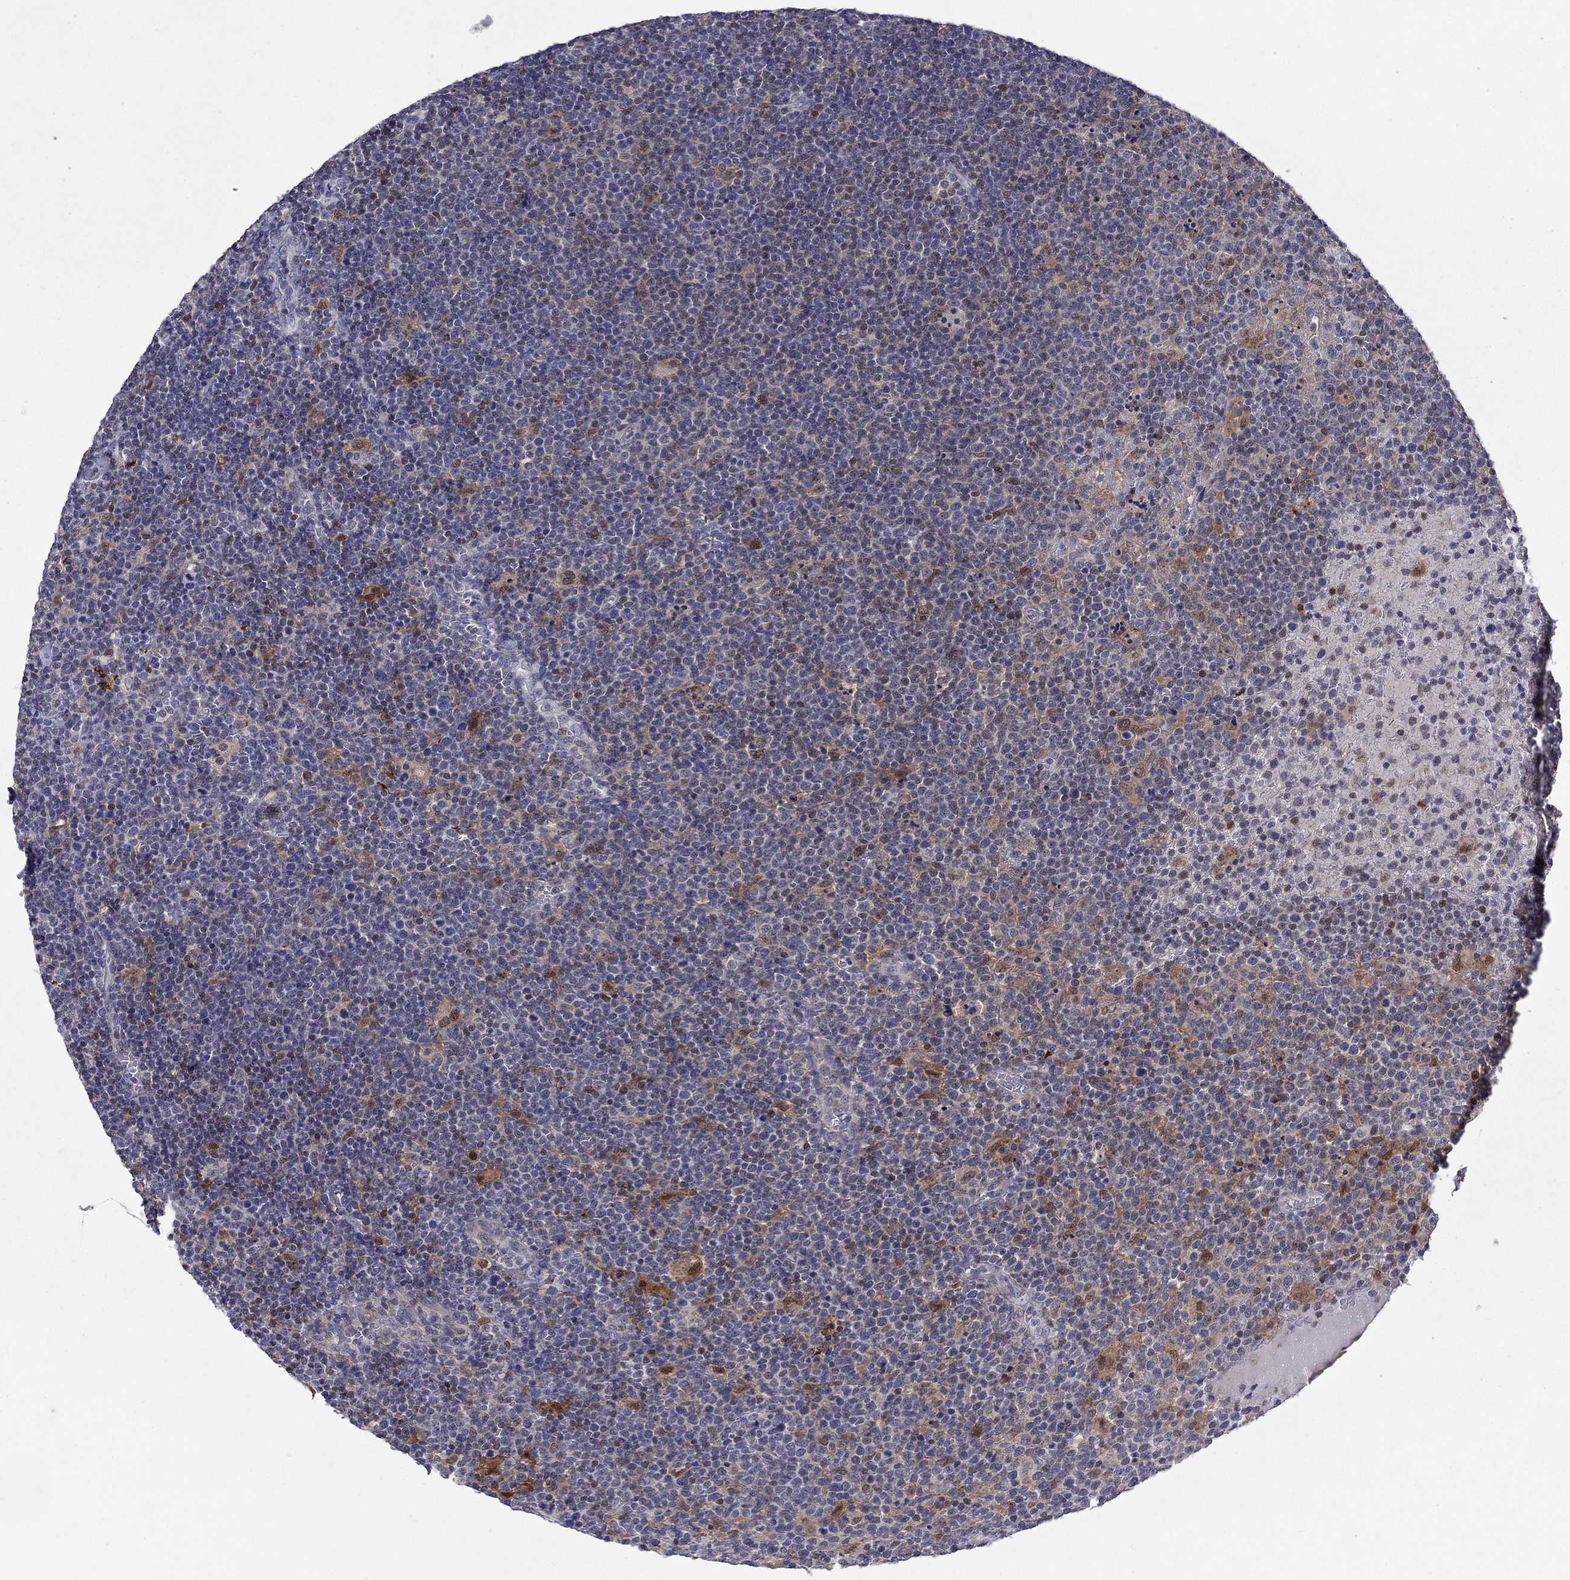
{"staining": {"intensity": "moderate", "quantity": "<25%", "location": "nuclear"}, "tissue": "lymphoma", "cell_type": "Tumor cells", "image_type": "cancer", "snomed": [{"axis": "morphology", "description": "Malignant lymphoma, non-Hodgkin's type, High grade"}, {"axis": "topography", "description": "Lymph node"}], "caption": "IHC staining of lymphoma, which reveals low levels of moderate nuclear positivity in about <25% of tumor cells indicating moderate nuclear protein positivity. The staining was performed using DAB (3,3'-diaminobenzidine) (brown) for protein detection and nuclei were counterstained in hematoxylin (blue).", "gene": "CBR1", "patient": {"sex": "male", "age": 61}}